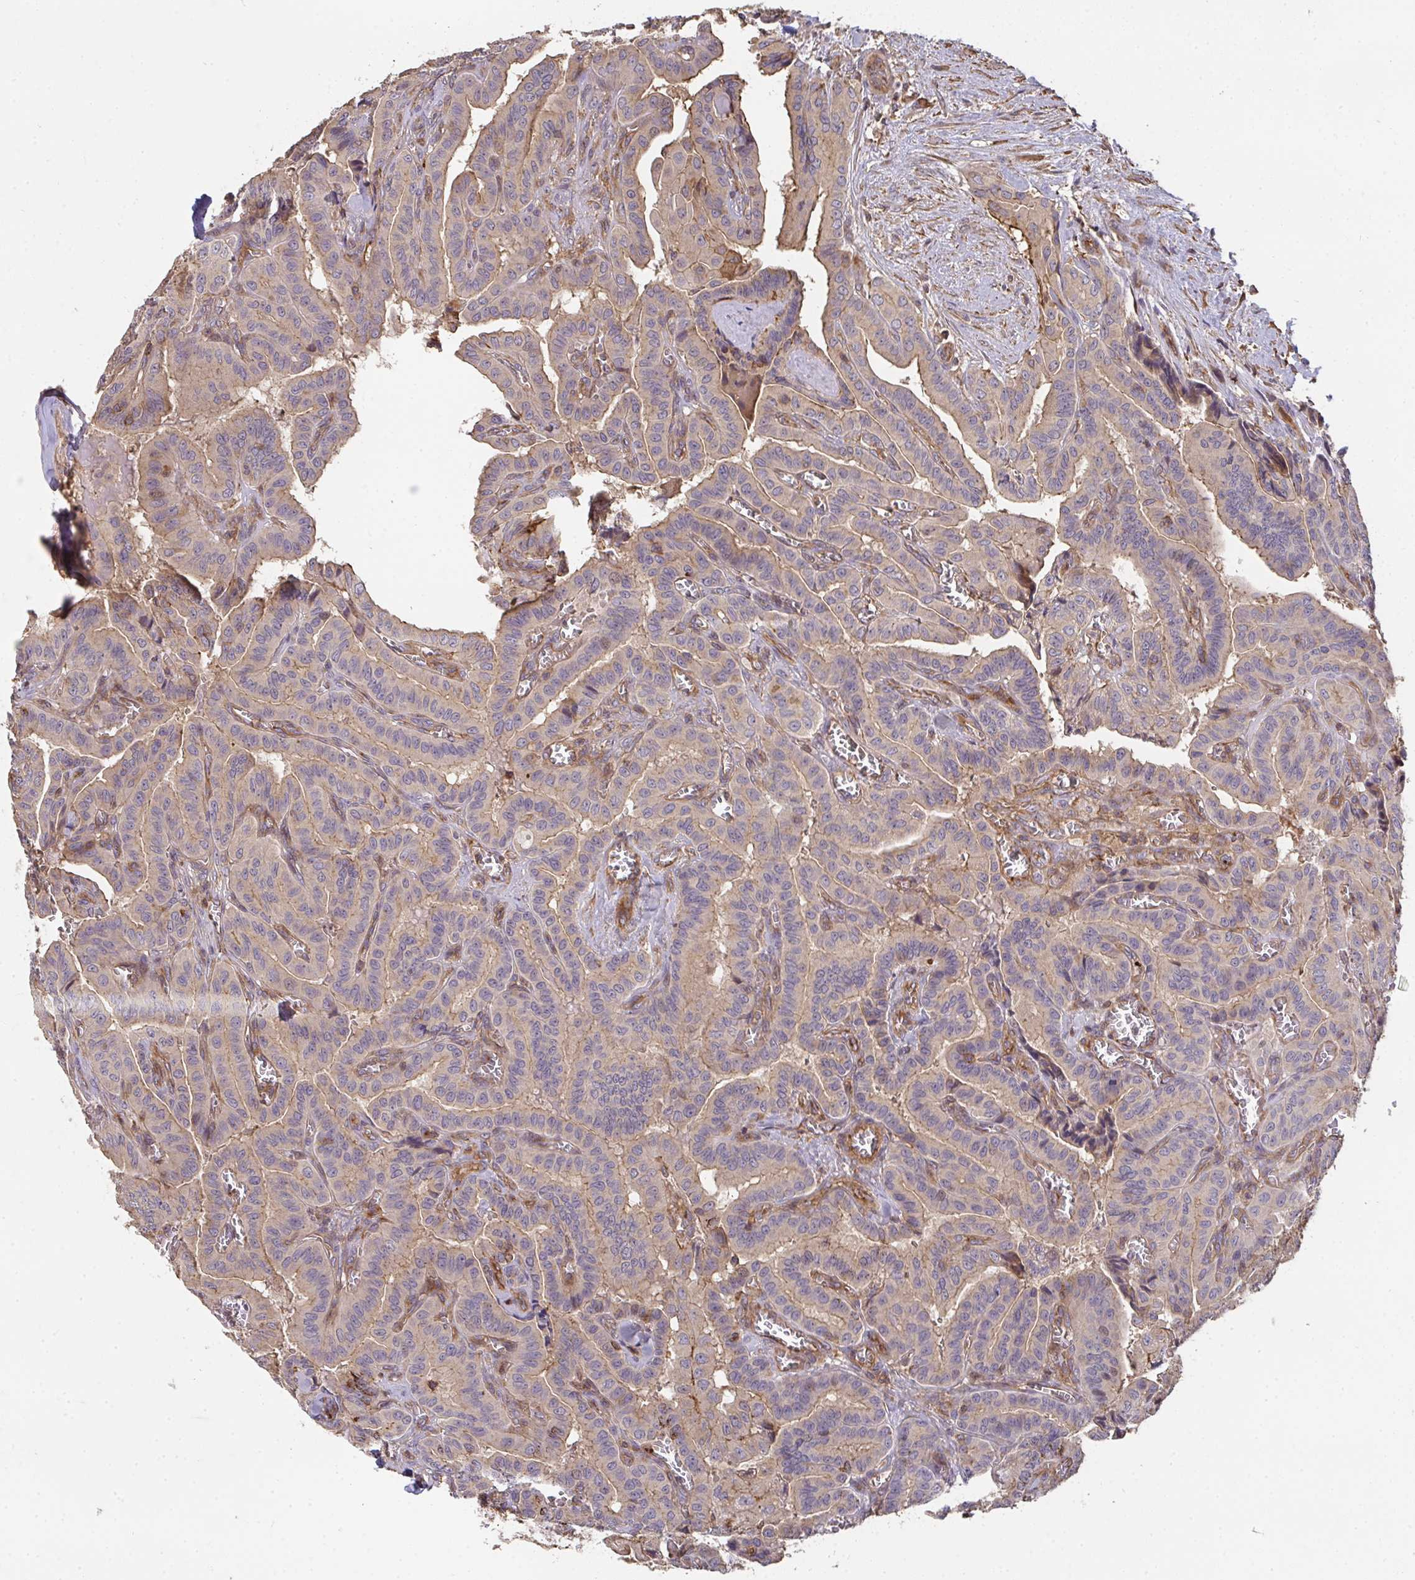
{"staining": {"intensity": "moderate", "quantity": ">75%", "location": "cytoplasmic/membranous"}, "tissue": "thyroid cancer", "cell_type": "Tumor cells", "image_type": "cancer", "snomed": [{"axis": "morphology", "description": "Papillary adenocarcinoma, NOS"}, {"axis": "morphology", "description": "Papillary adenoma metastatic"}, {"axis": "topography", "description": "Thyroid gland"}], "caption": "Immunohistochemical staining of human papillary adenocarcinoma (thyroid) exhibits medium levels of moderate cytoplasmic/membranous staining in approximately >75% of tumor cells. (DAB = brown stain, brightfield microscopy at high magnification).", "gene": "TNMD", "patient": {"sex": "male", "age": 87}}